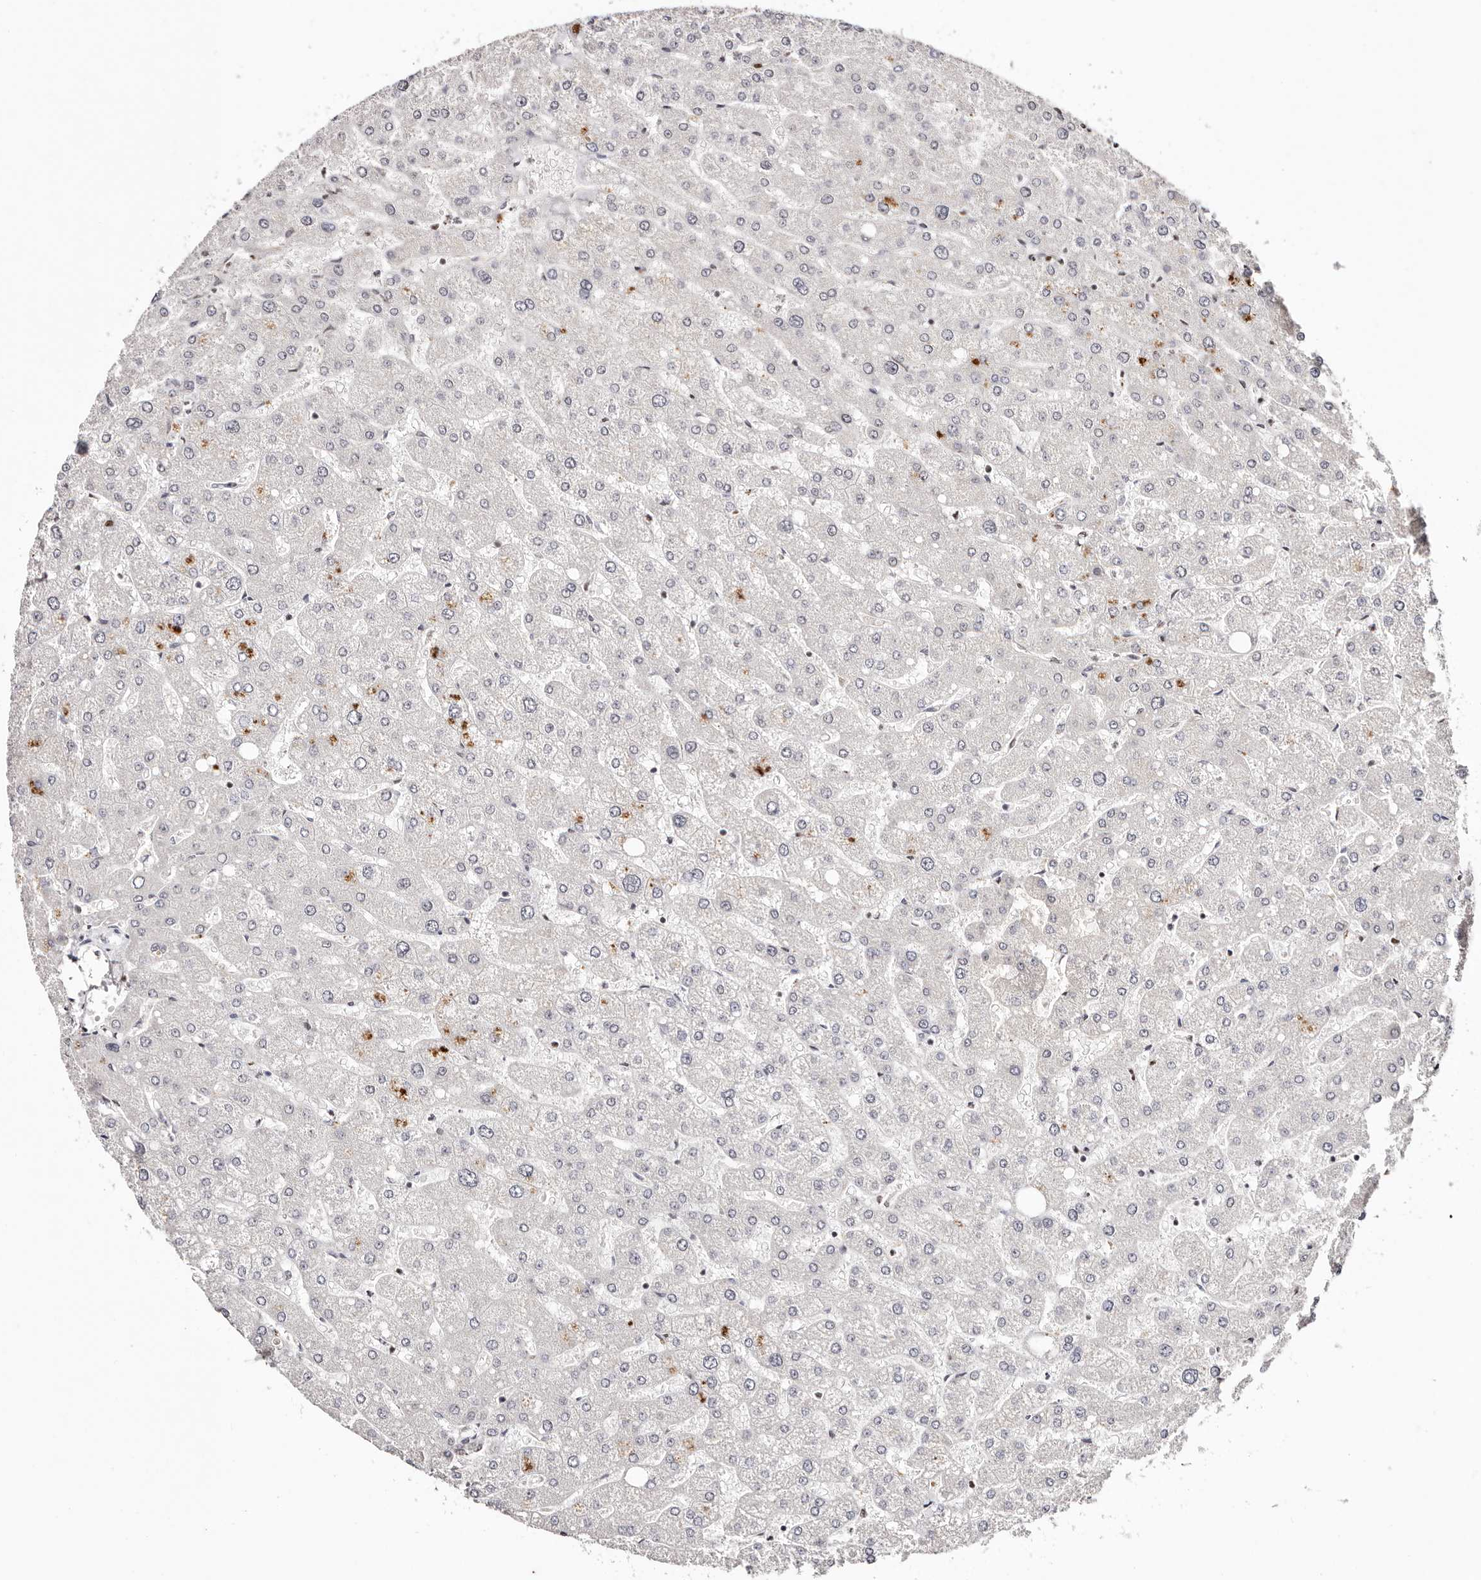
{"staining": {"intensity": "negative", "quantity": "none", "location": "none"}, "tissue": "liver", "cell_type": "Cholangiocytes", "image_type": "normal", "snomed": [{"axis": "morphology", "description": "Normal tissue, NOS"}, {"axis": "topography", "description": "Liver"}], "caption": "This micrograph is of normal liver stained with immunohistochemistry to label a protein in brown with the nuclei are counter-stained blue. There is no staining in cholangiocytes. The staining was performed using DAB (3,3'-diaminobenzidine) to visualize the protein expression in brown, while the nuclei were stained in blue with hematoxylin (Magnification: 20x).", "gene": "BICRAL", "patient": {"sex": "male", "age": 55}}